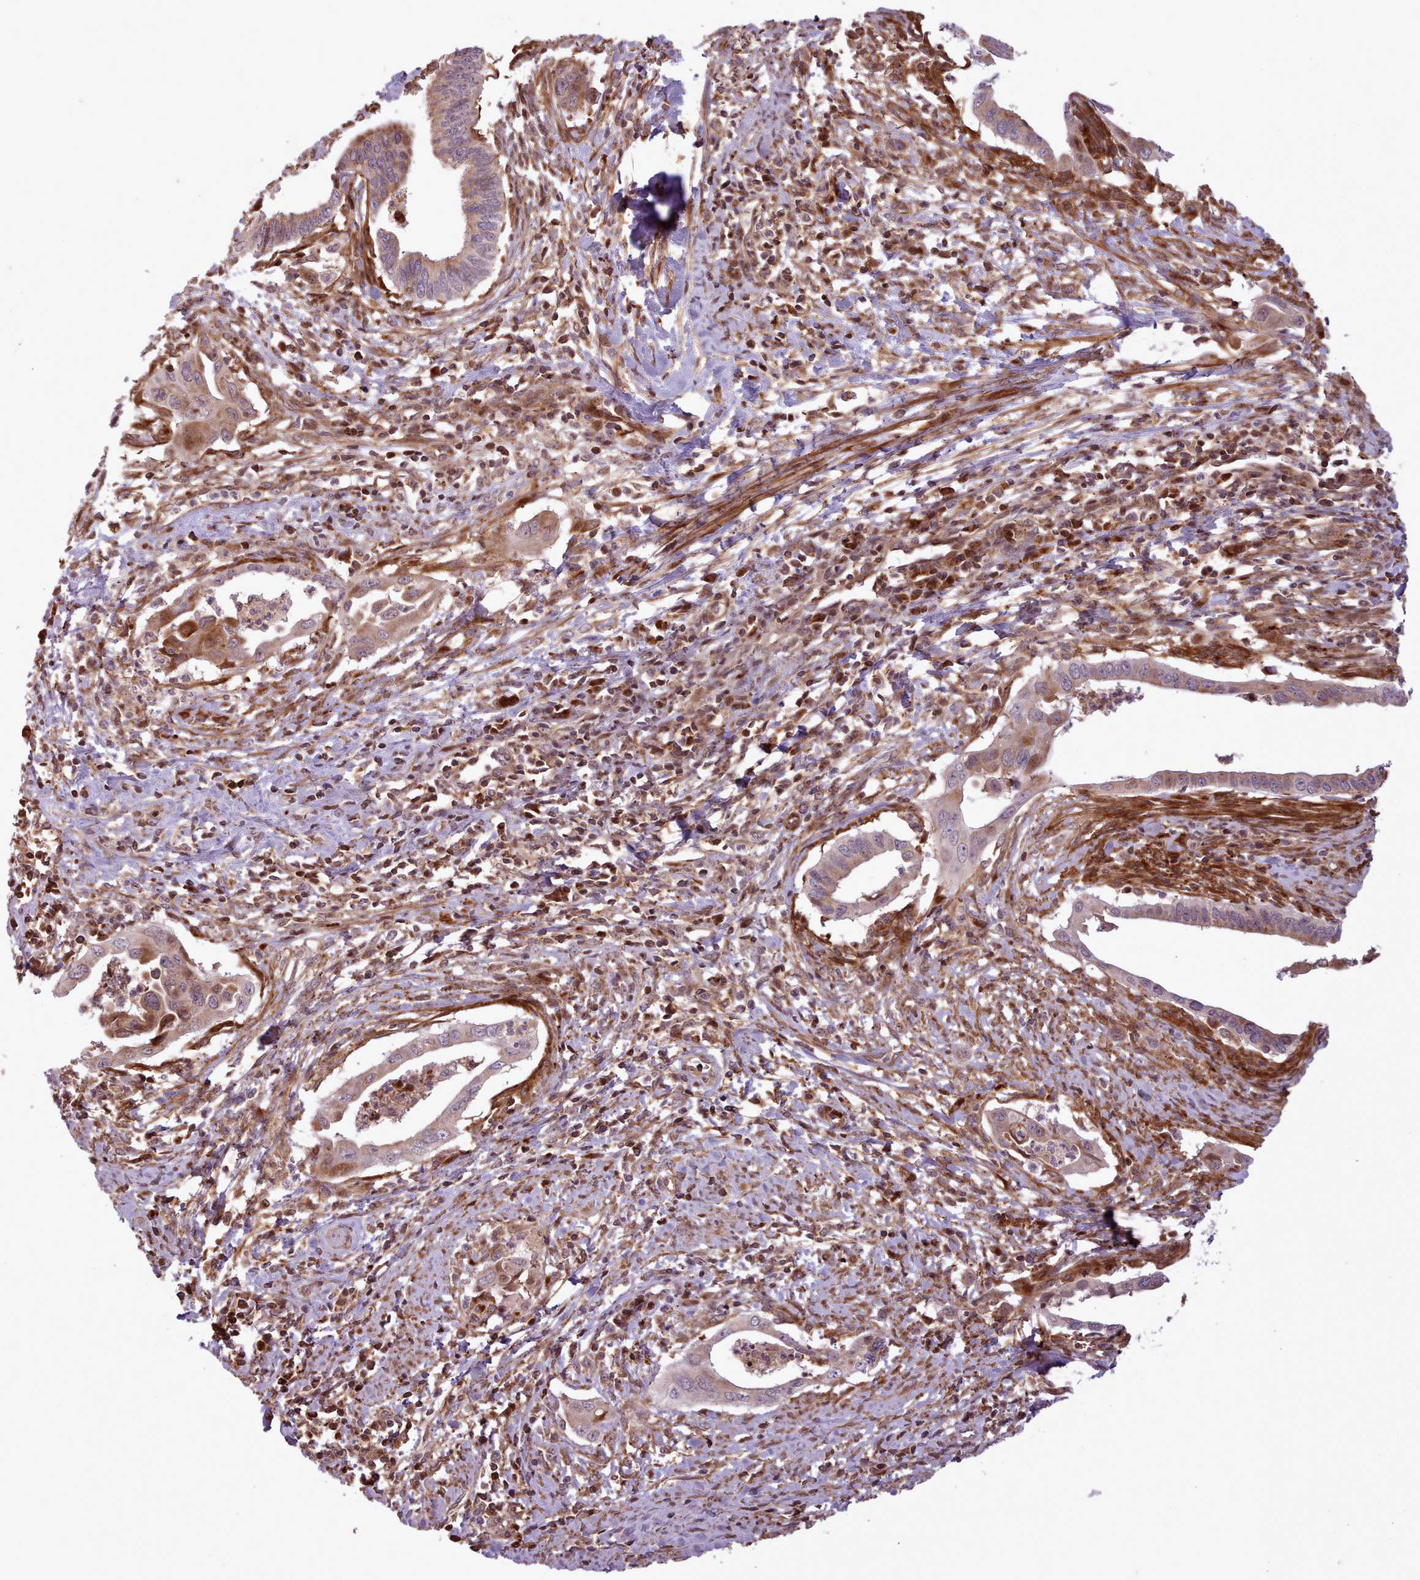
{"staining": {"intensity": "moderate", "quantity": "<25%", "location": "cytoplasmic/membranous"}, "tissue": "cervical cancer", "cell_type": "Tumor cells", "image_type": "cancer", "snomed": [{"axis": "morphology", "description": "Adenocarcinoma, NOS"}, {"axis": "topography", "description": "Cervix"}], "caption": "Immunohistochemical staining of cervical cancer reveals moderate cytoplasmic/membranous protein expression in approximately <25% of tumor cells.", "gene": "NLRP7", "patient": {"sex": "female", "age": 42}}